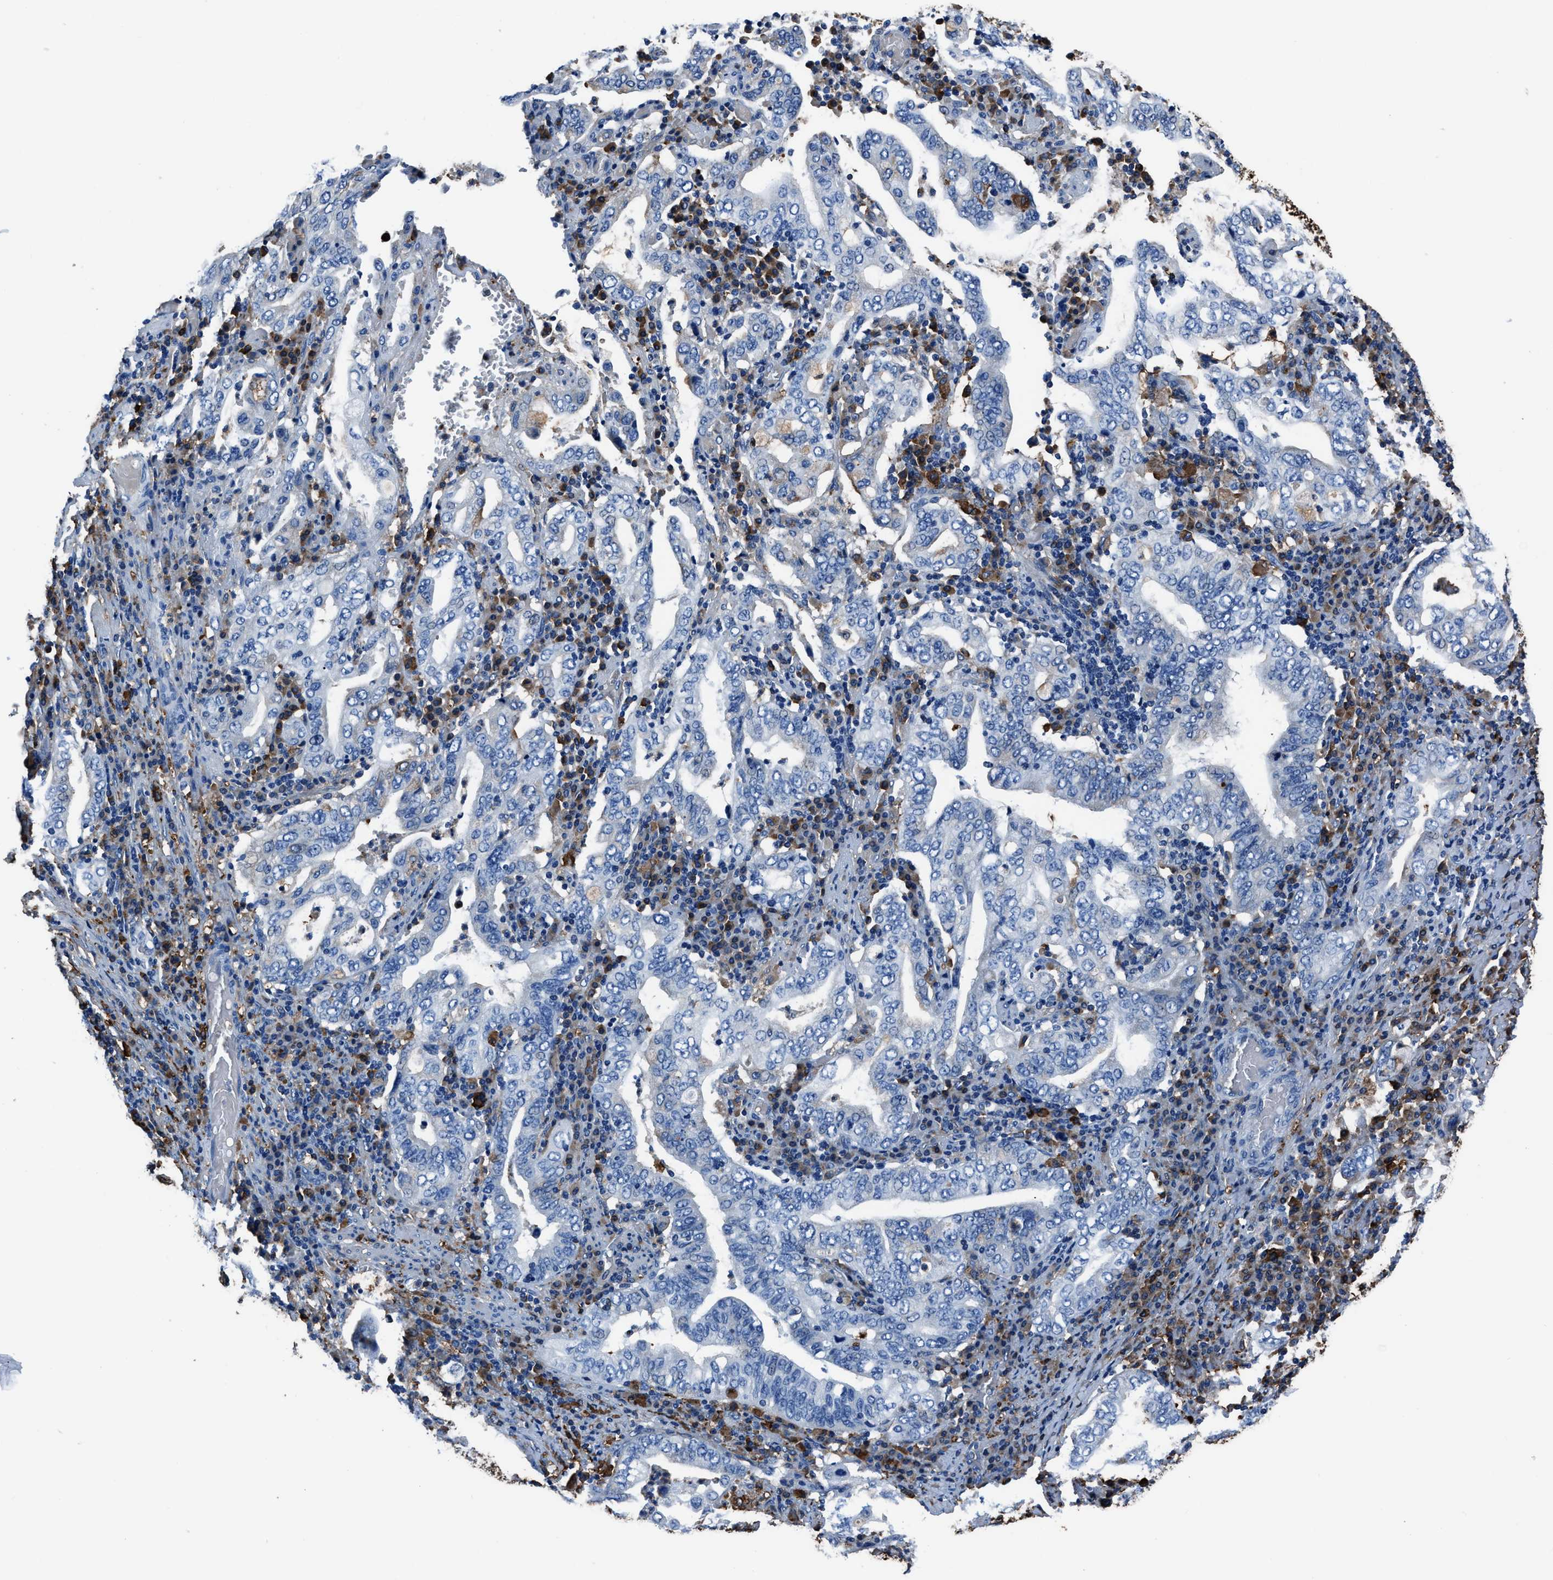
{"staining": {"intensity": "negative", "quantity": "none", "location": "none"}, "tissue": "stomach cancer", "cell_type": "Tumor cells", "image_type": "cancer", "snomed": [{"axis": "morphology", "description": "Normal tissue, NOS"}, {"axis": "morphology", "description": "Adenocarcinoma, NOS"}, {"axis": "topography", "description": "Esophagus"}, {"axis": "topography", "description": "Stomach, upper"}, {"axis": "topography", "description": "Peripheral nerve tissue"}], "caption": "High power microscopy micrograph of an immunohistochemistry micrograph of stomach cancer (adenocarcinoma), revealing no significant positivity in tumor cells.", "gene": "FTL", "patient": {"sex": "male", "age": 62}}